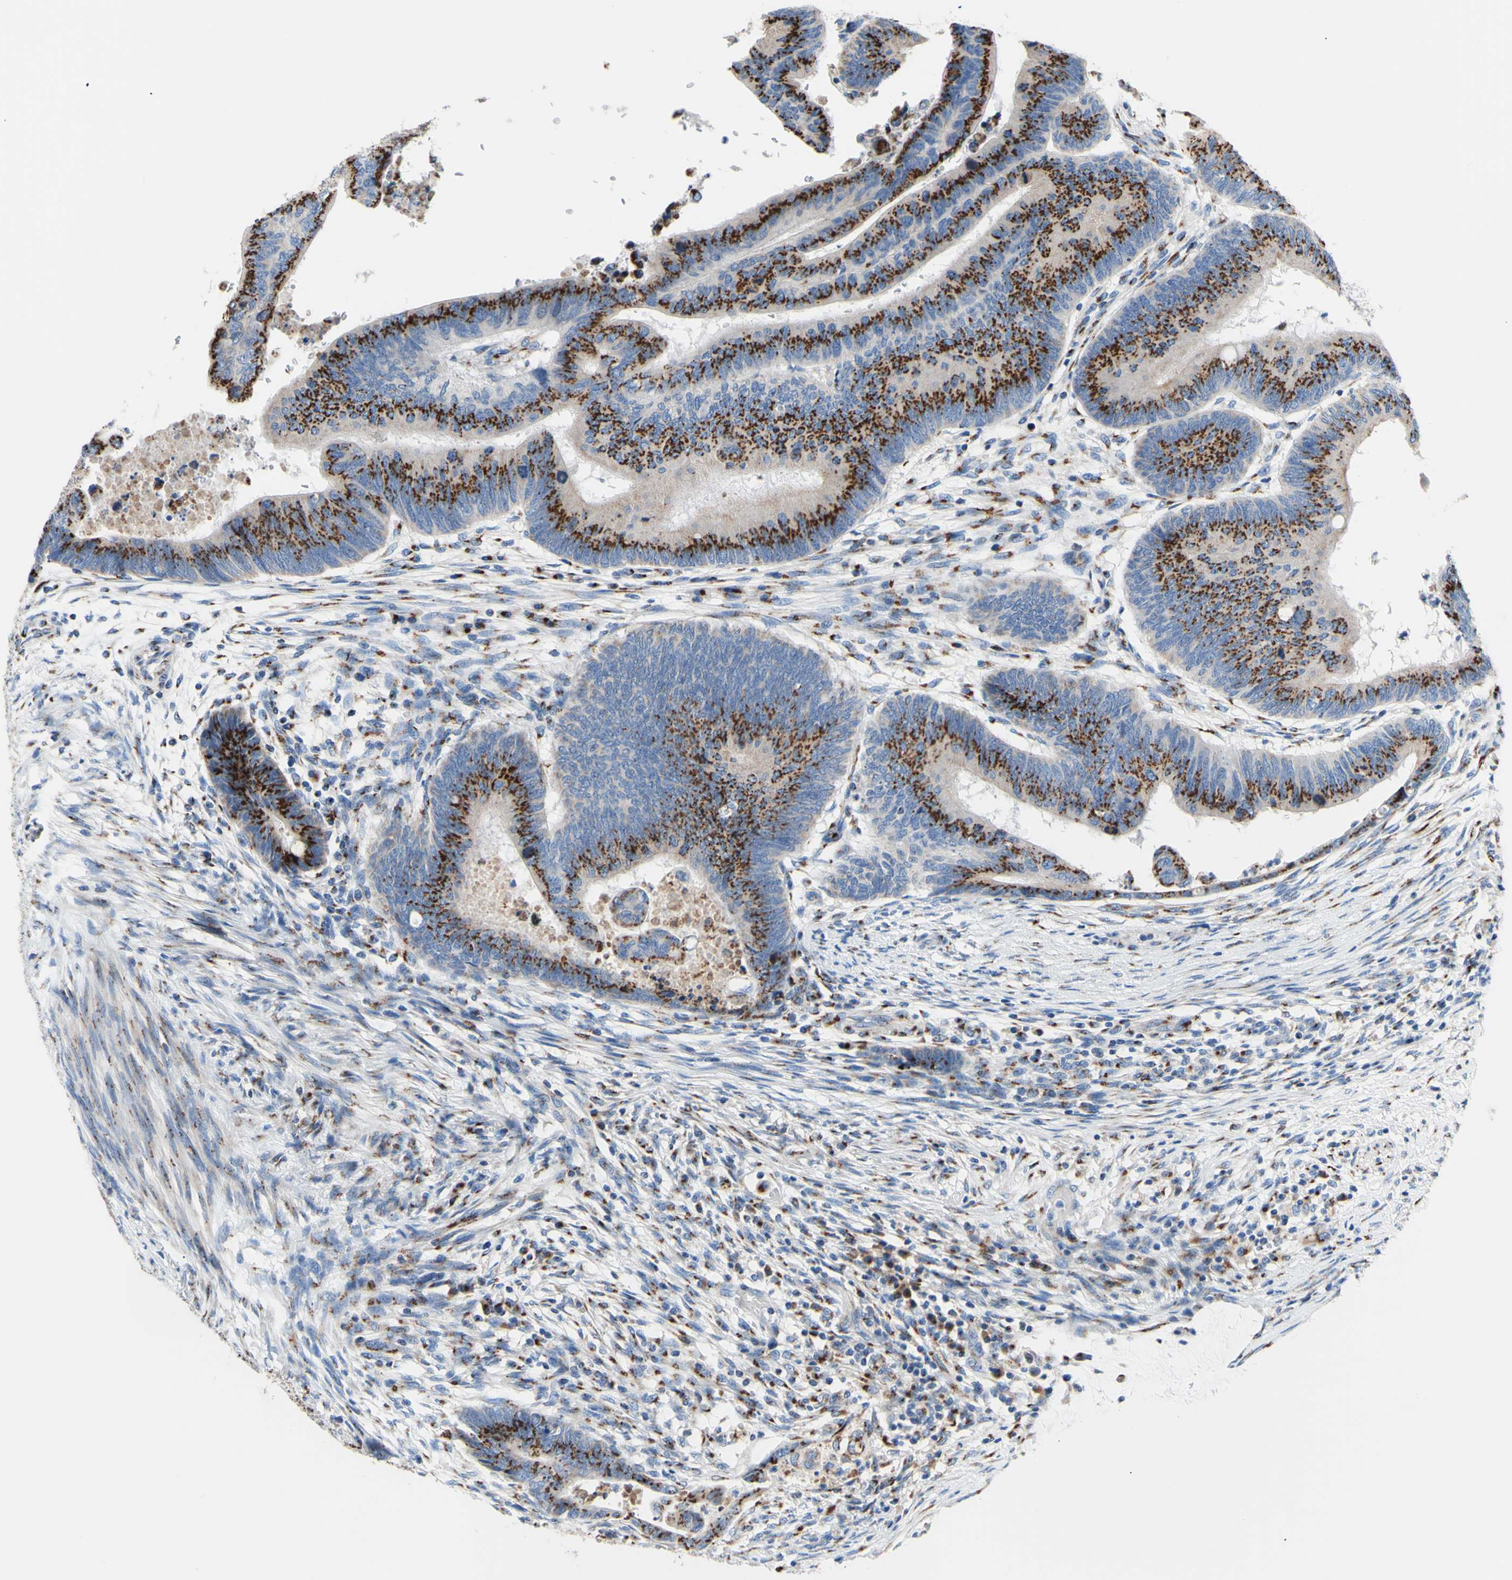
{"staining": {"intensity": "strong", "quantity": "25%-75%", "location": "cytoplasmic/membranous"}, "tissue": "colorectal cancer", "cell_type": "Tumor cells", "image_type": "cancer", "snomed": [{"axis": "morphology", "description": "Normal tissue, NOS"}, {"axis": "morphology", "description": "Adenocarcinoma, NOS"}, {"axis": "topography", "description": "Rectum"}, {"axis": "topography", "description": "Peripheral nerve tissue"}], "caption": "IHC of human colorectal adenocarcinoma shows high levels of strong cytoplasmic/membranous positivity in about 25%-75% of tumor cells.", "gene": "GALNT2", "patient": {"sex": "male", "age": 92}}